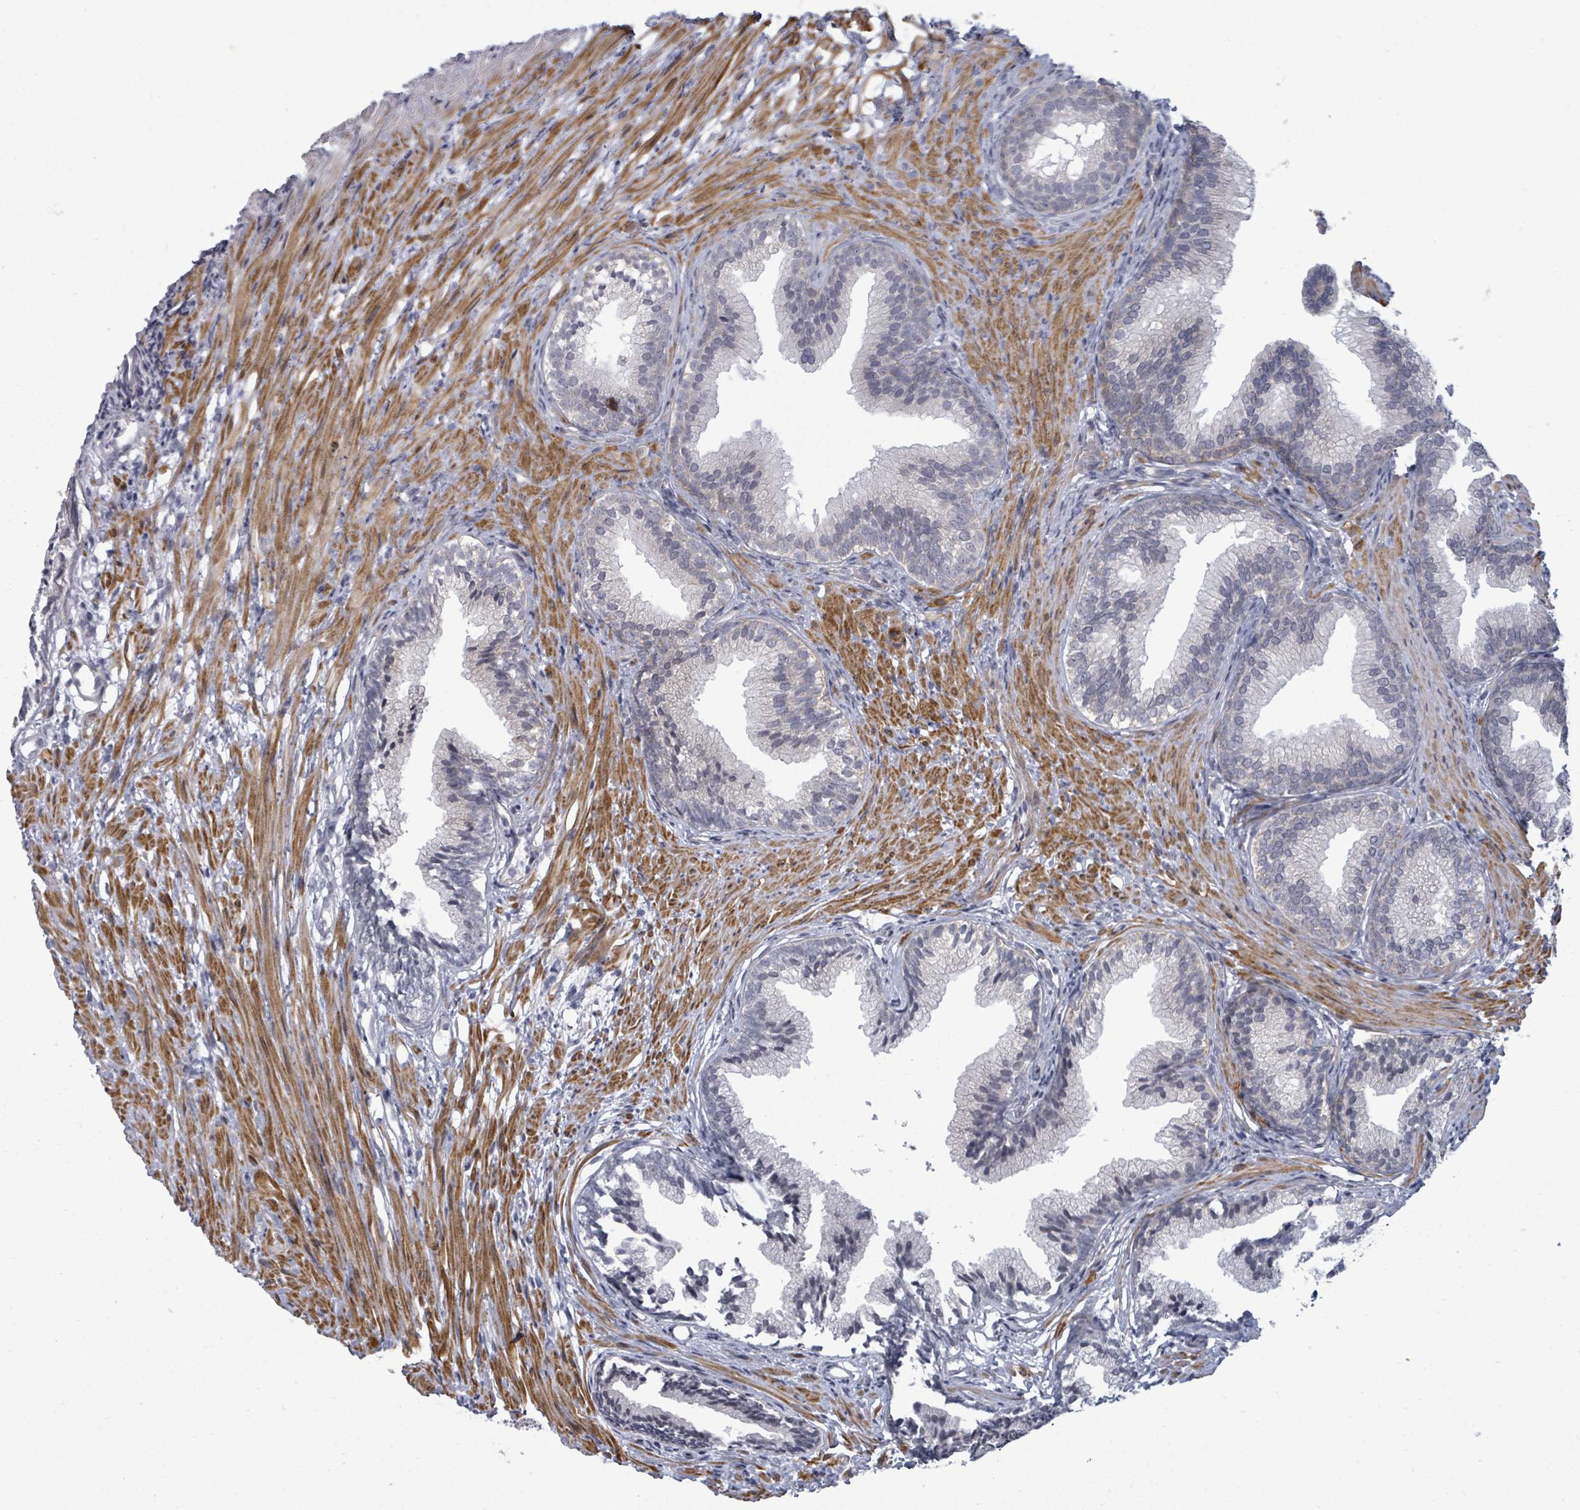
{"staining": {"intensity": "weak", "quantity": "<25%", "location": "cytoplasmic/membranous"}, "tissue": "prostate", "cell_type": "Glandular cells", "image_type": "normal", "snomed": [{"axis": "morphology", "description": "Normal tissue, NOS"}, {"axis": "topography", "description": "Prostate"}], "caption": "The IHC micrograph has no significant expression in glandular cells of prostate. (DAB (3,3'-diaminobenzidine) immunohistochemistry (IHC), high magnification).", "gene": "PTPN20", "patient": {"sex": "male", "age": 76}}